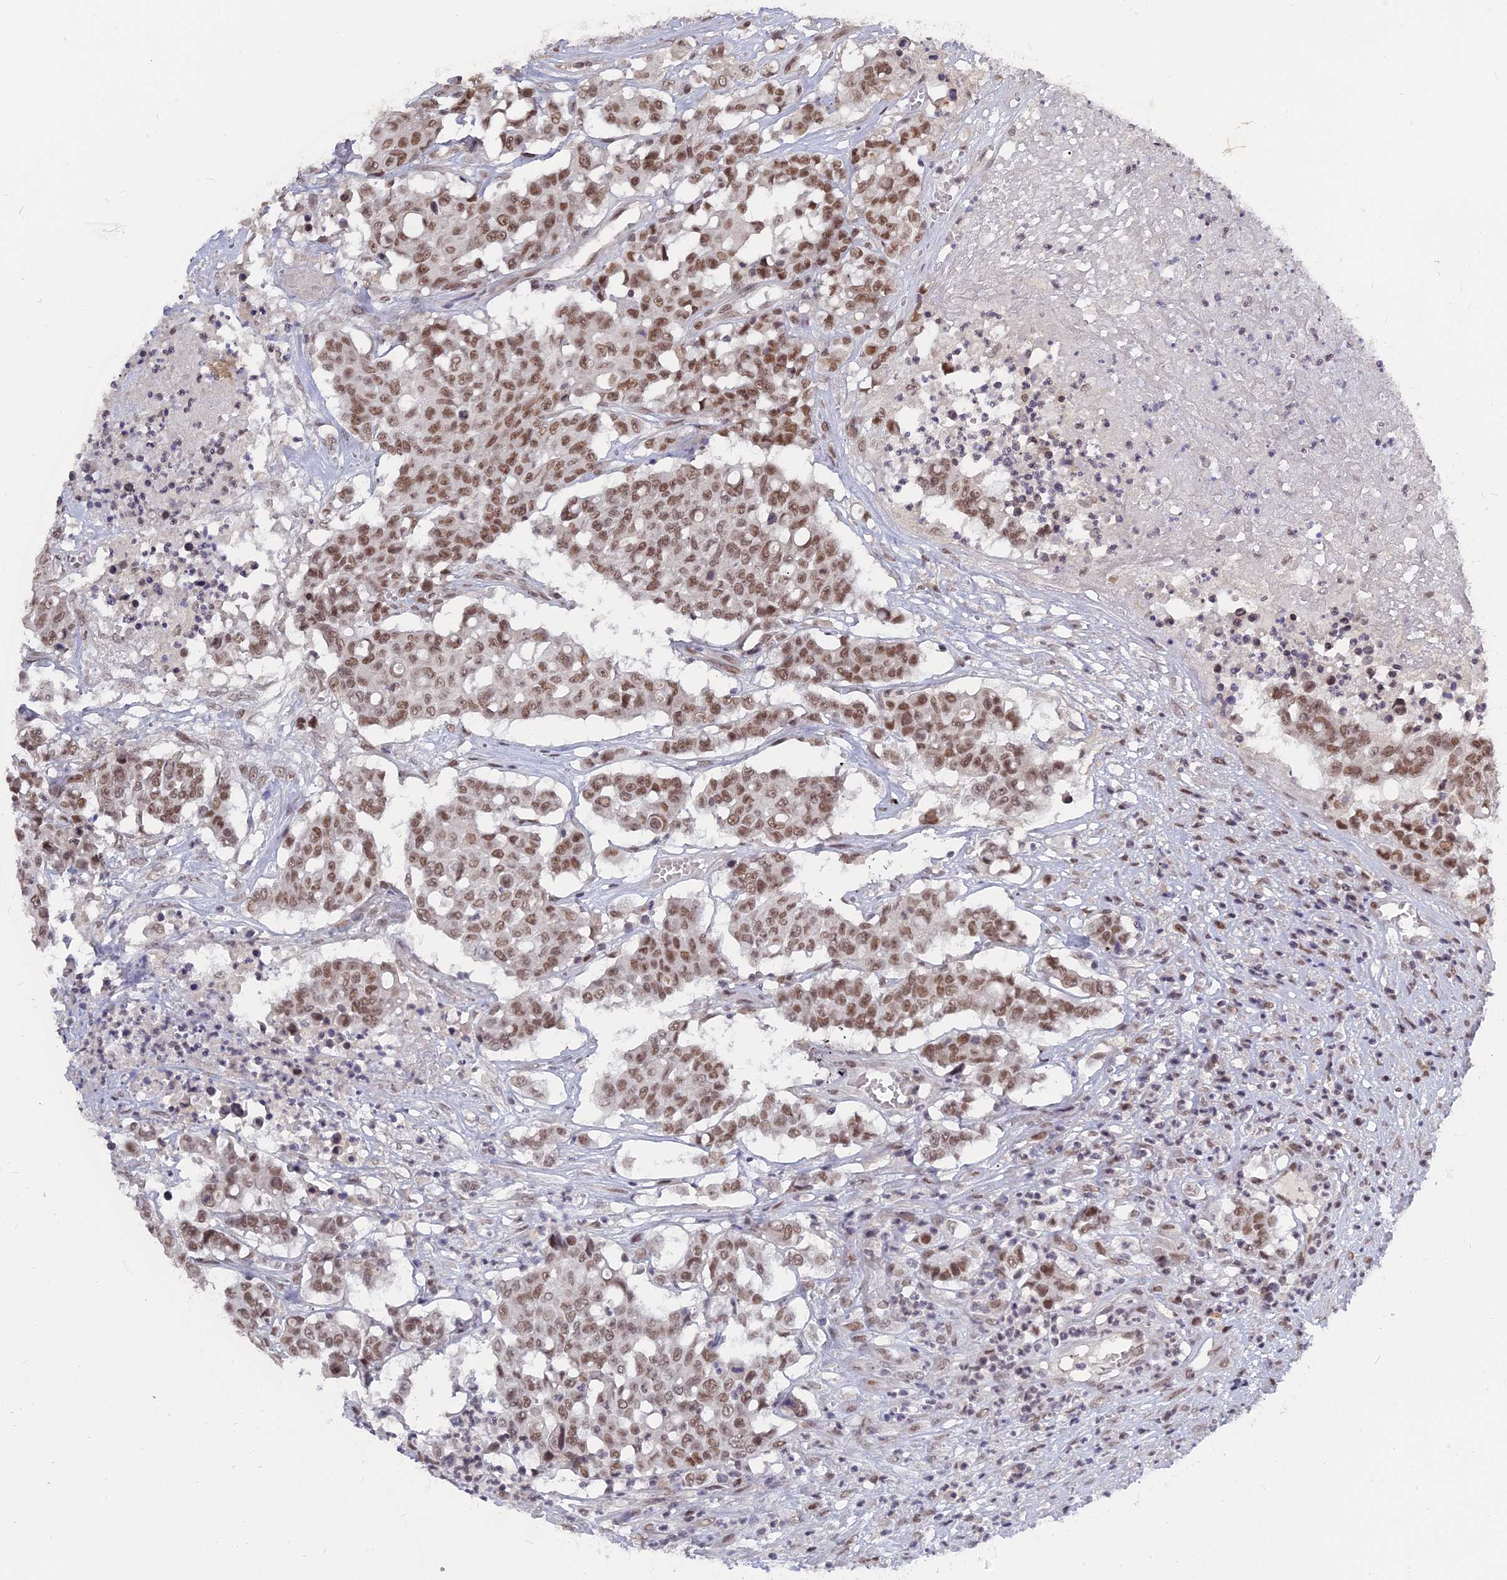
{"staining": {"intensity": "moderate", "quantity": ">75%", "location": "nuclear"}, "tissue": "colorectal cancer", "cell_type": "Tumor cells", "image_type": "cancer", "snomed": [{"axis": "morphology", "description": "Adenocarcinoma, NOS"}, {"axis": "topography", "description": "Colon"}], "caption": "Immunohistochemical staining of human colorectal cancer (adenocarcinoma) displays moderate nuclear protein positivity in about >75% of tumor cells.", "gene": "NR1H3", "patient": {"sex": "male", "age": 51}}